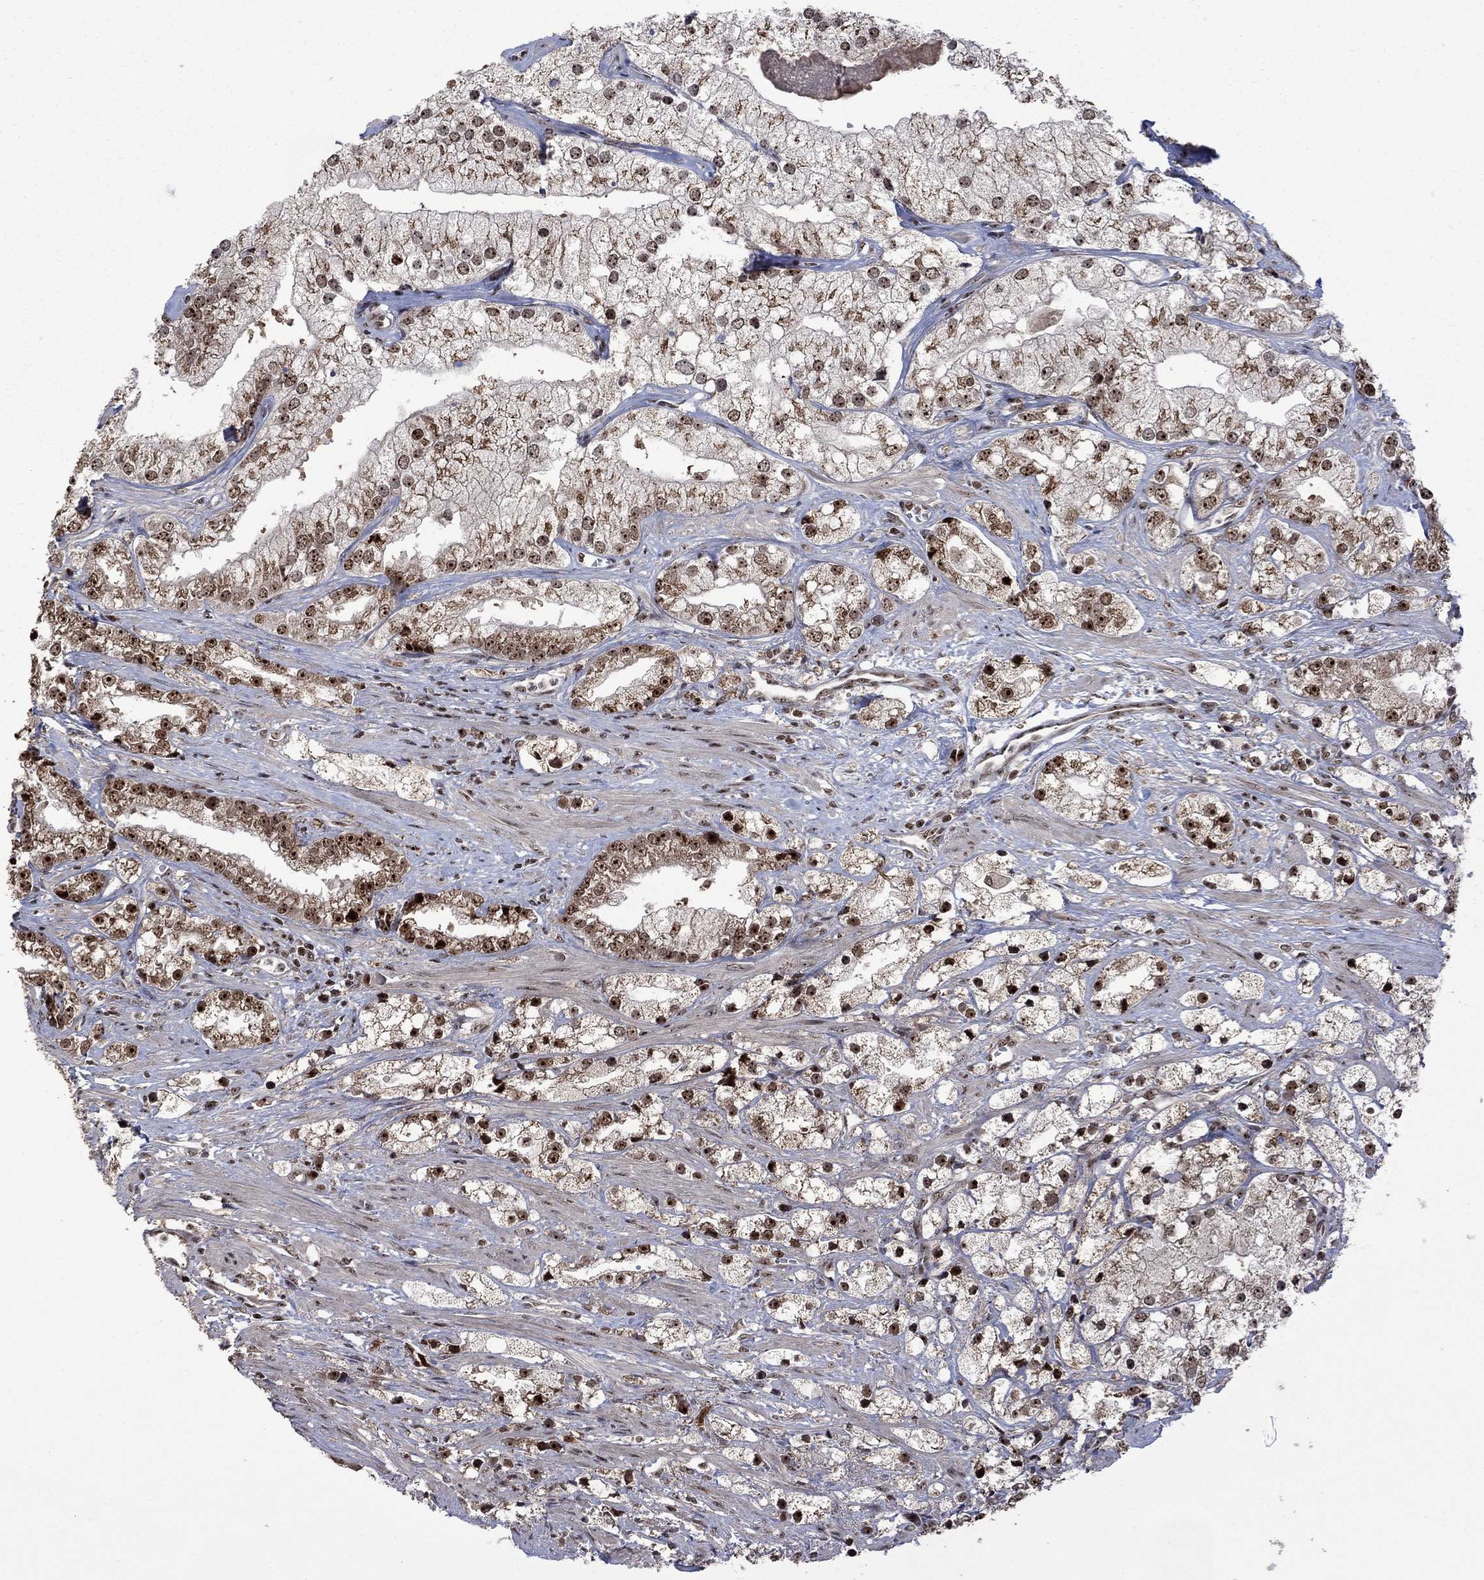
{"staining": {"intensity": "moderate", "quantity": ">75%", "location": "cytoplasmic/membranous,nuclear"}, "tissue": "prostate cancer", "cell_type": "Tumor cells", "image_type": "cancer", "snomed": [{"axis": "morphology", "description": "Adenocarcinoma, NOS"}, {"axis": "topography", "description": "Prostate and seminal vesicle, NOS"}, {"axis": "topography", "description": "Prostate"}], "caption": "Protein analysis of prostate cancer (adenocarcinoma) tissue demonstrates moderate cytoplasmic/membranous and nuclear positivity in about >75% of tumor cells.", "gene": "FBL", "patient": {"sex": "male", "age": 79}}